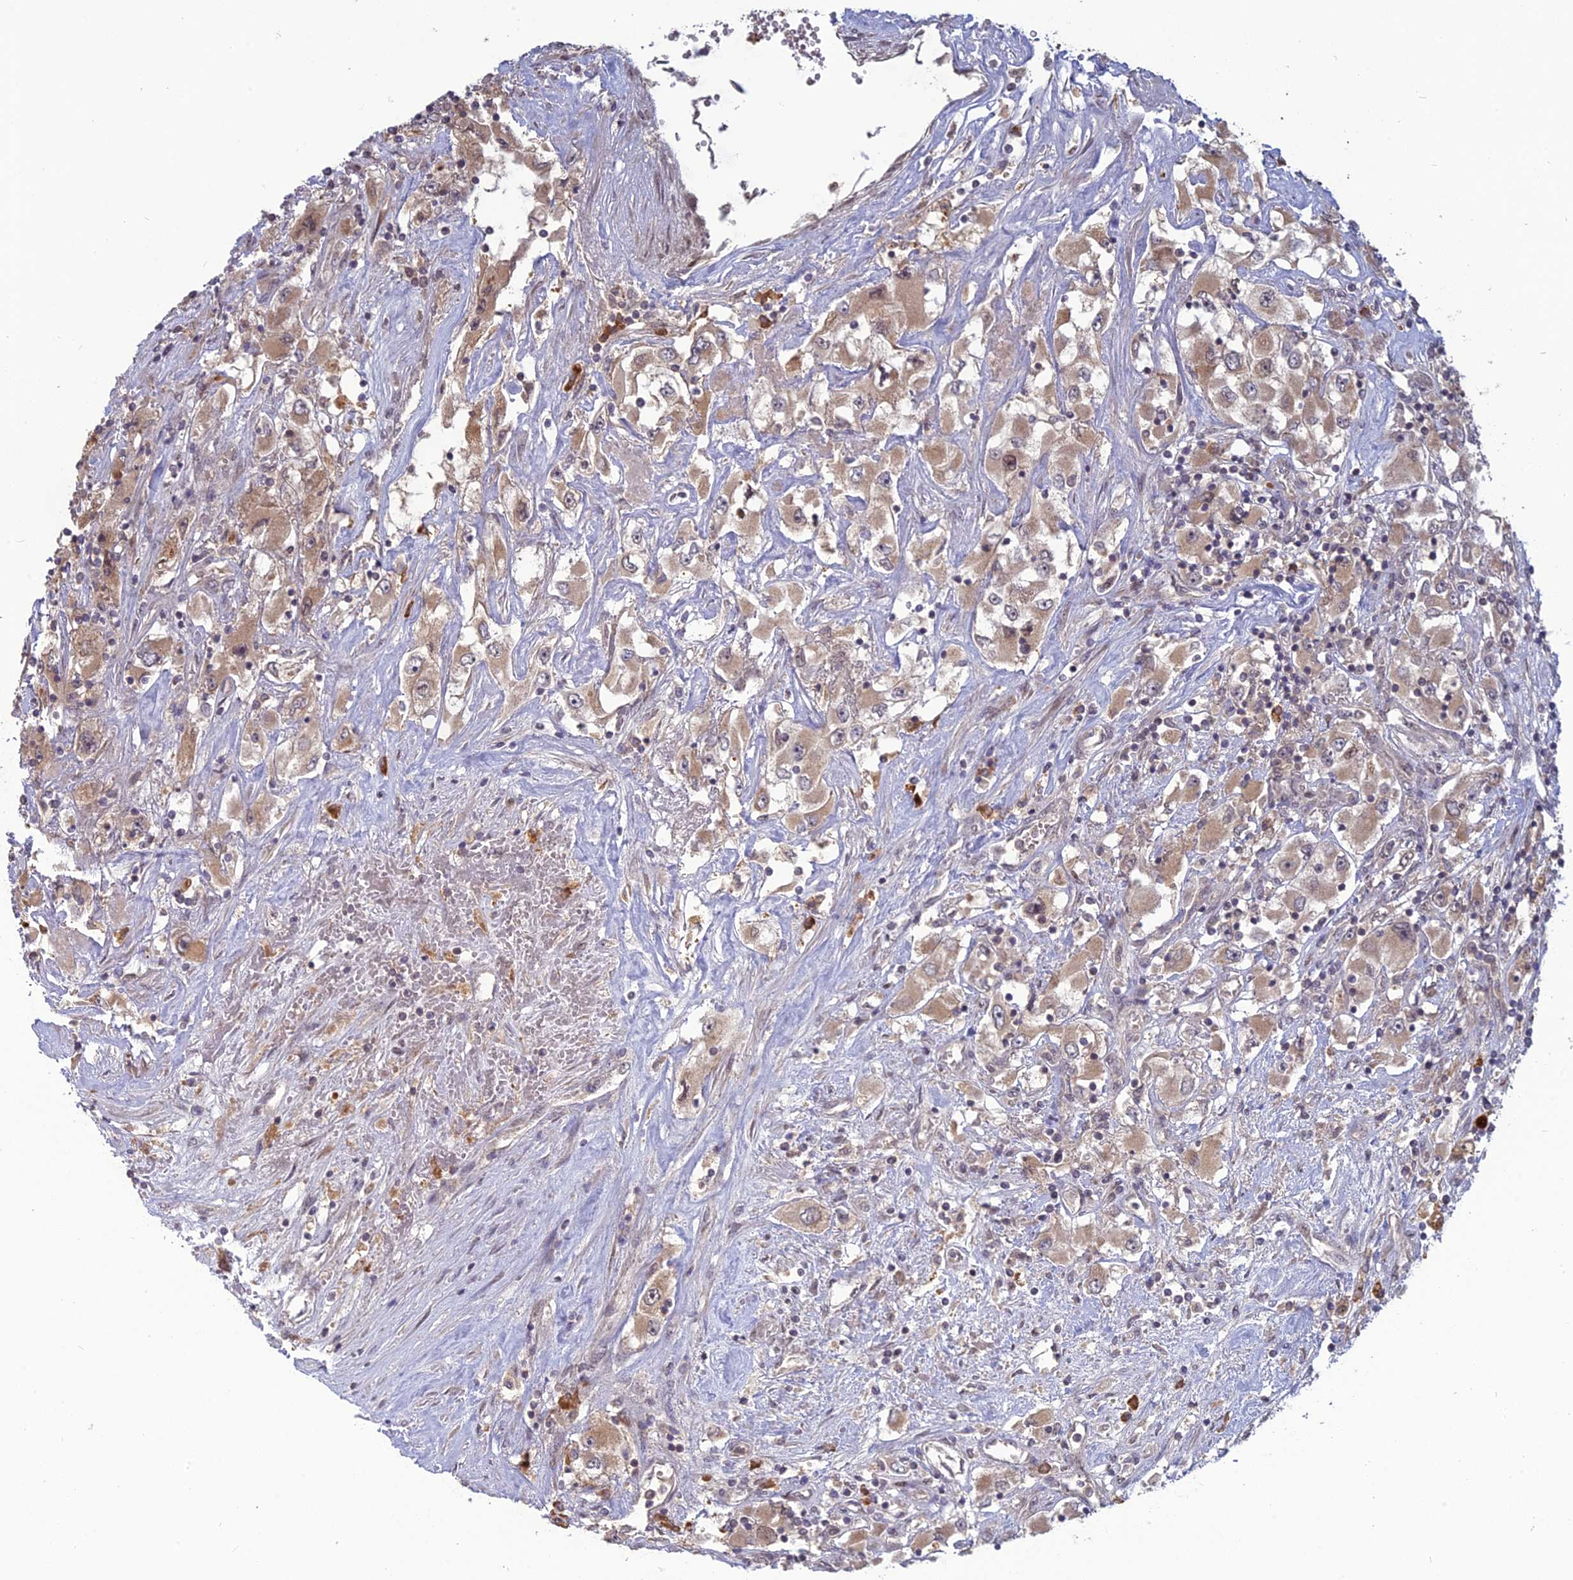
{"staining": {"intensity": "weak", "quantity": ">75%", "location": "cytoplasmic/membranous"}, "tissue": "renal cancer", "cell_type": "Tumor cells", "image_type": "cancer", "snomed": [{"axis": "morphology", "description": "Adenocarcinoma, NOS"}, {"axis": "topography", "description": "Kidney"}], "caption": "Immunohistochemical staining of human adenocarcinoma (renal) demonstrates low levels of weak cytoplasmic/membranous positivity in about >75% of tumor cells.", "gene": "TMEM208", "patient": {"sex": "female", "age": 52}}